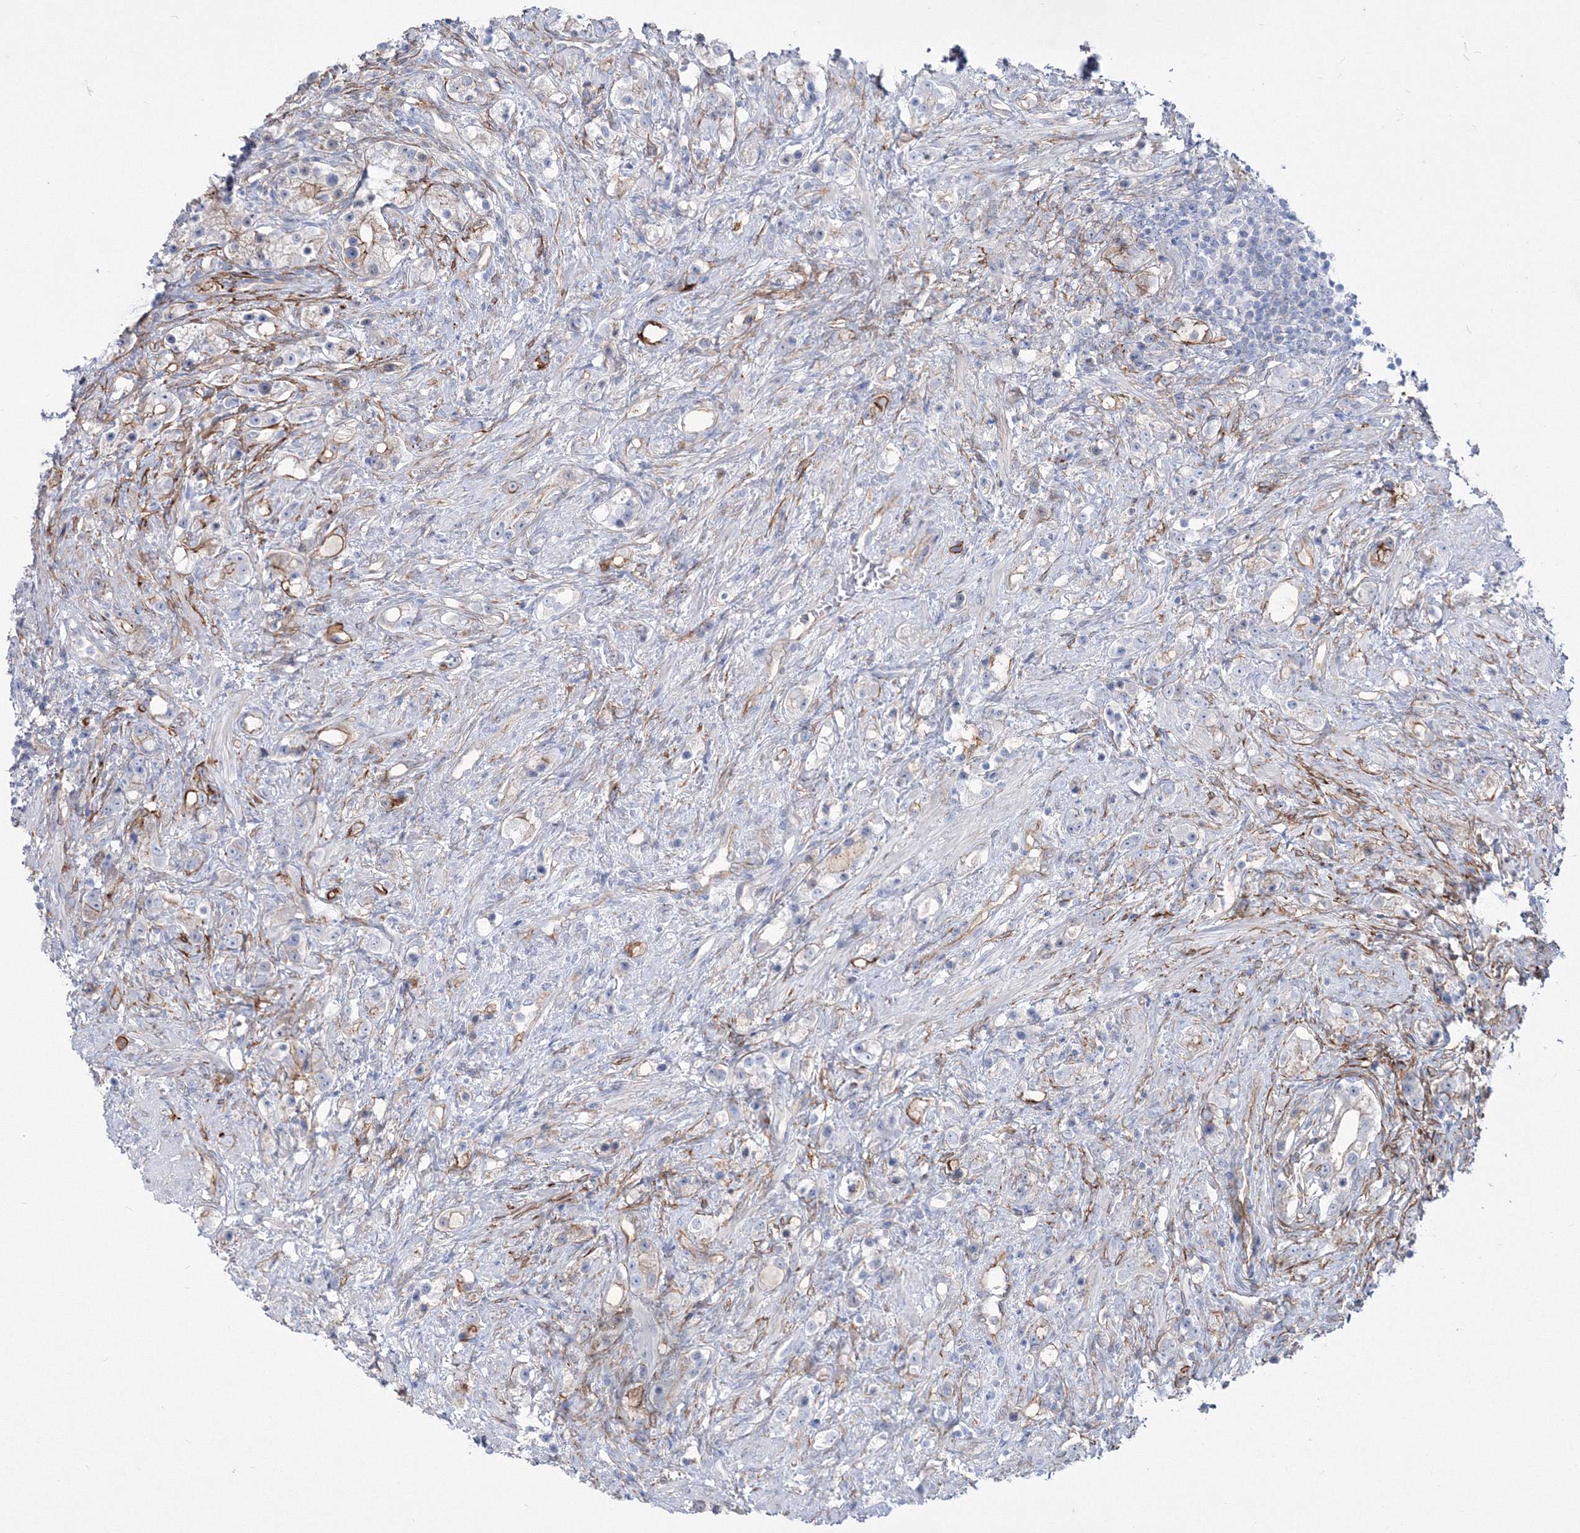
{"staining": {"intensity": "strong", "quantity": "<25%", "location": "cytoplasmic/membranous"}, "tissue": "prostate cancer", "cell_type": "Tumor cells", "image_type": "cancer", "snomed": [{"axis": "morphology", "description": "Adenocarcinoma, High grade"}, {"axis": "topography", "description": "Prostate"}], "caption": "Tumor cells display medium levels of strong cytoplasmic/membranous expression in about <25% of cells in human prostate adenocarcinoma (high-grade). (DAB IHC, brown staining for protein, blue staining for nuclei).", "gene": "TMEM139", "patient": {"sex": "male", "age": 63}}